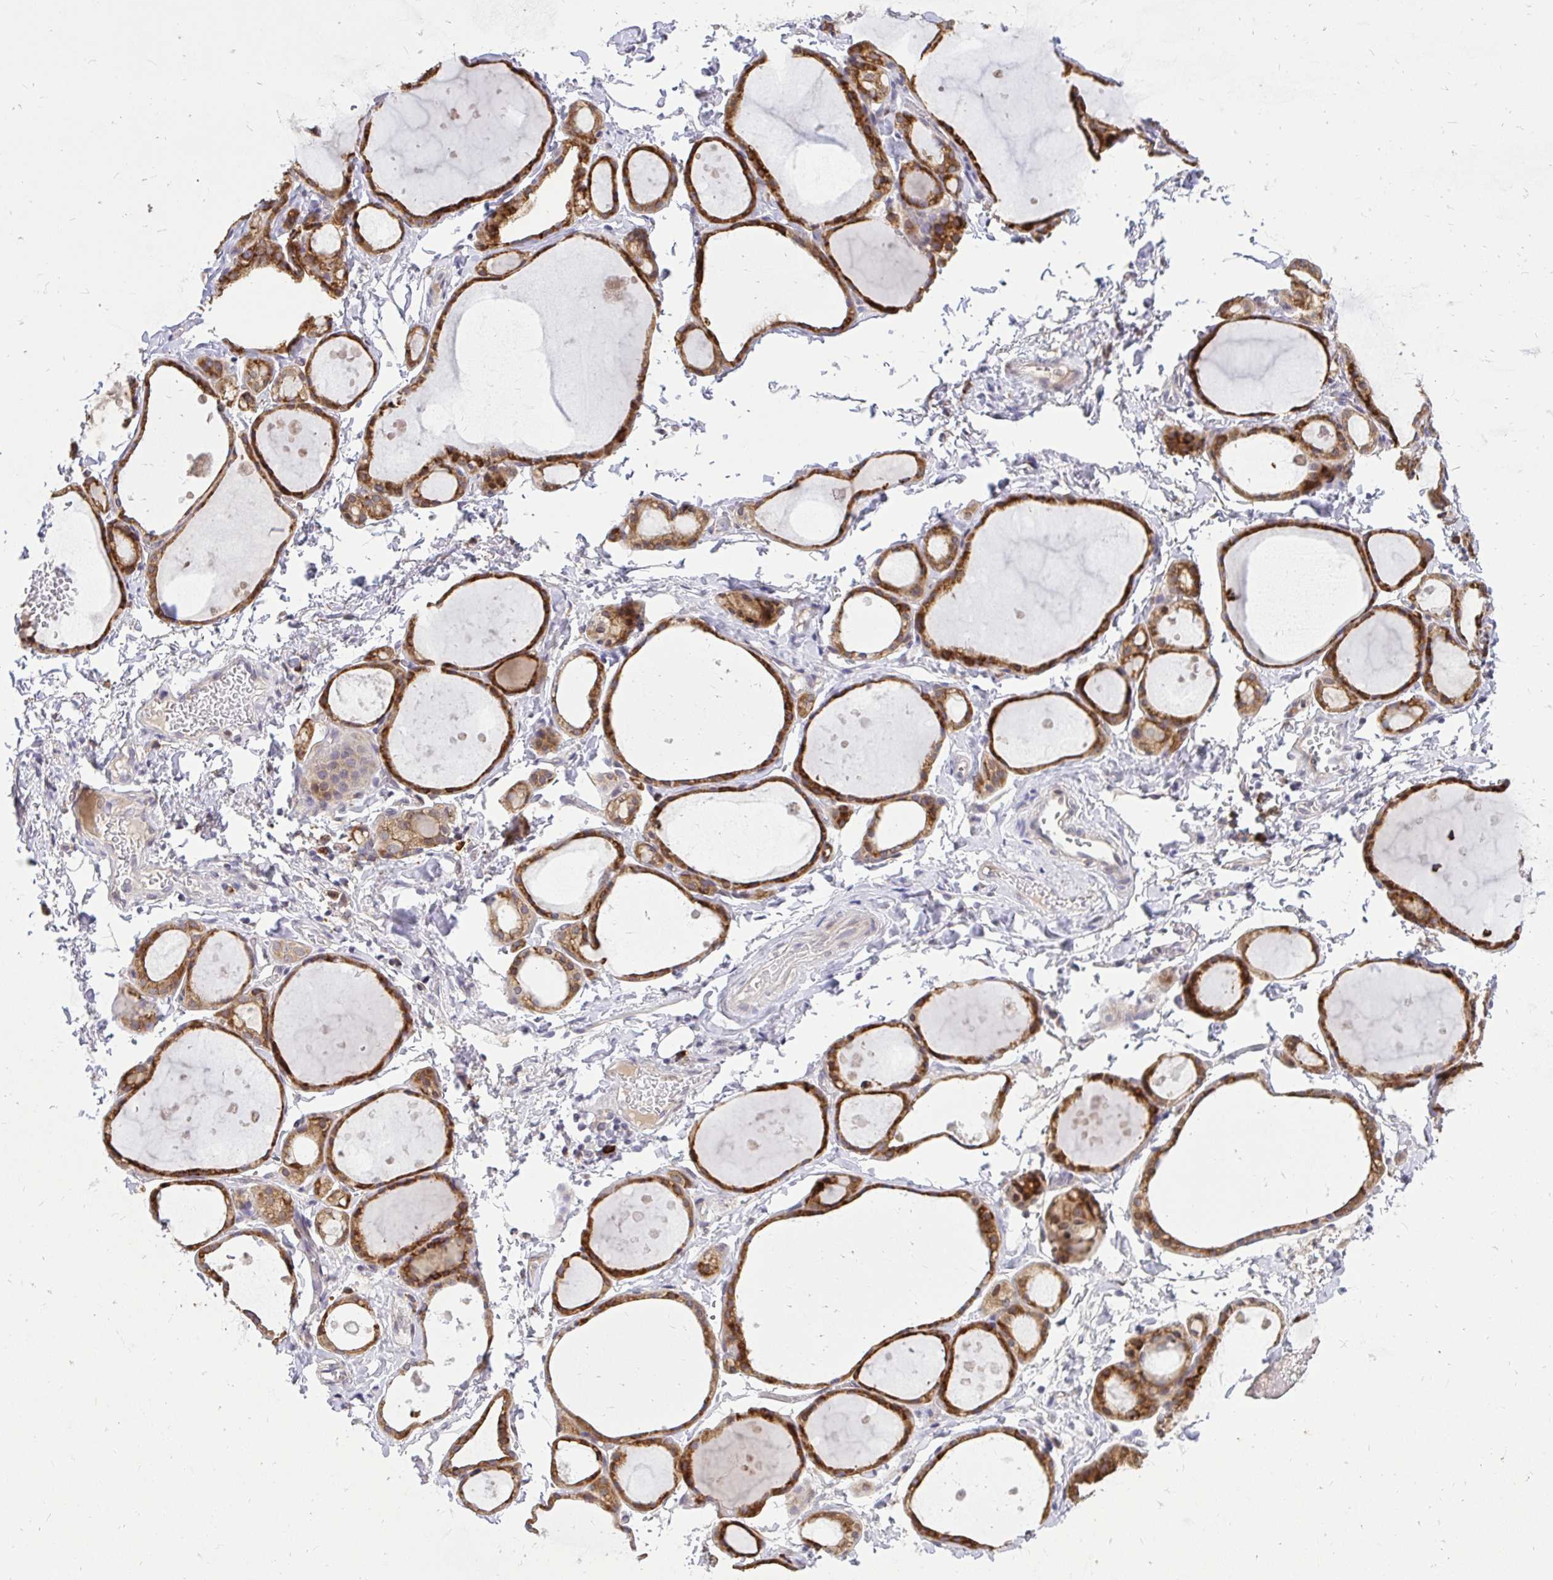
{"staining": {"intensity": "strong", "quantity": ">75%", "location": "cytoplasmic/membranous"}, "tissue": "thyroid gland", "cell_type": "Glandular cells", "image_type": "normal", "snomed": [{"axis": "morphology", "description": "Normal tissue, NOS"}, {"axis": "topography", "description": "Thyroid gland"}], "caption": "Immunohistochemical staining of normal thyroid gland exhibits high levels of strong cytoplasmic/membranous expression in about >75% of glandular cells.", "gene": "NAALAD2", "patient": {"sex": "male", "age": 68}}